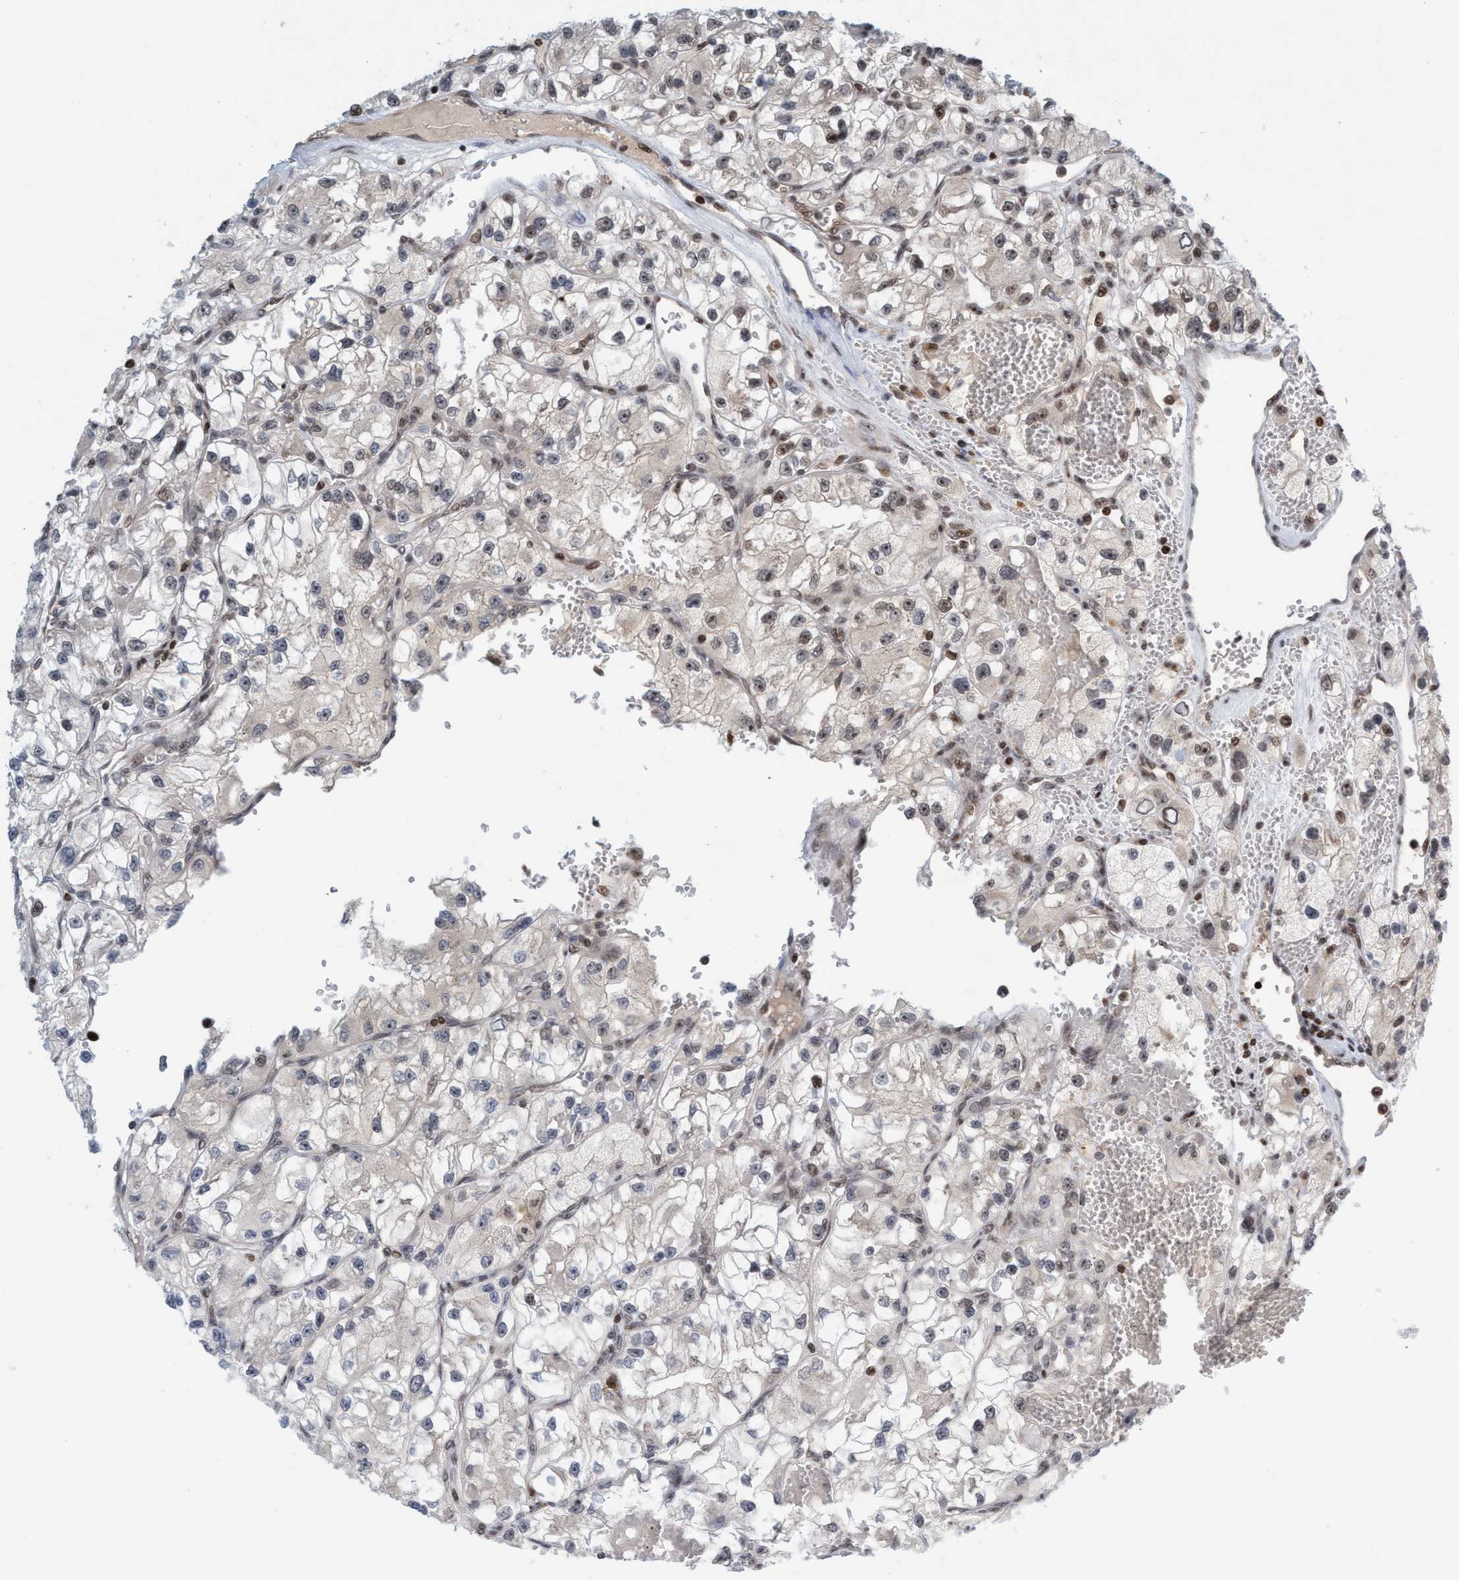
{"staining": {"intensity": "moderate", "quantity": "25%-75%", "location": "nuclear"}, "tissue": "renal cancer", "cell_type": "Tumor cells", "image_type": "cancer", "snomed": [{"axis": "morphology", "description": "Adenocarcinoma, NOS"}, {"axis": "topography", "description": "Kidney"}], "caption": "Immunohistochemistry photomicrograph of human adenocarcinoma (renal) stained for a protein (brown), which exhibits medium levels of moderate nuclear positivity in approximately 25%-75% of tumor cells.", "gene": "SMCR8", "patient": {"sex": "female", "age": 57}}